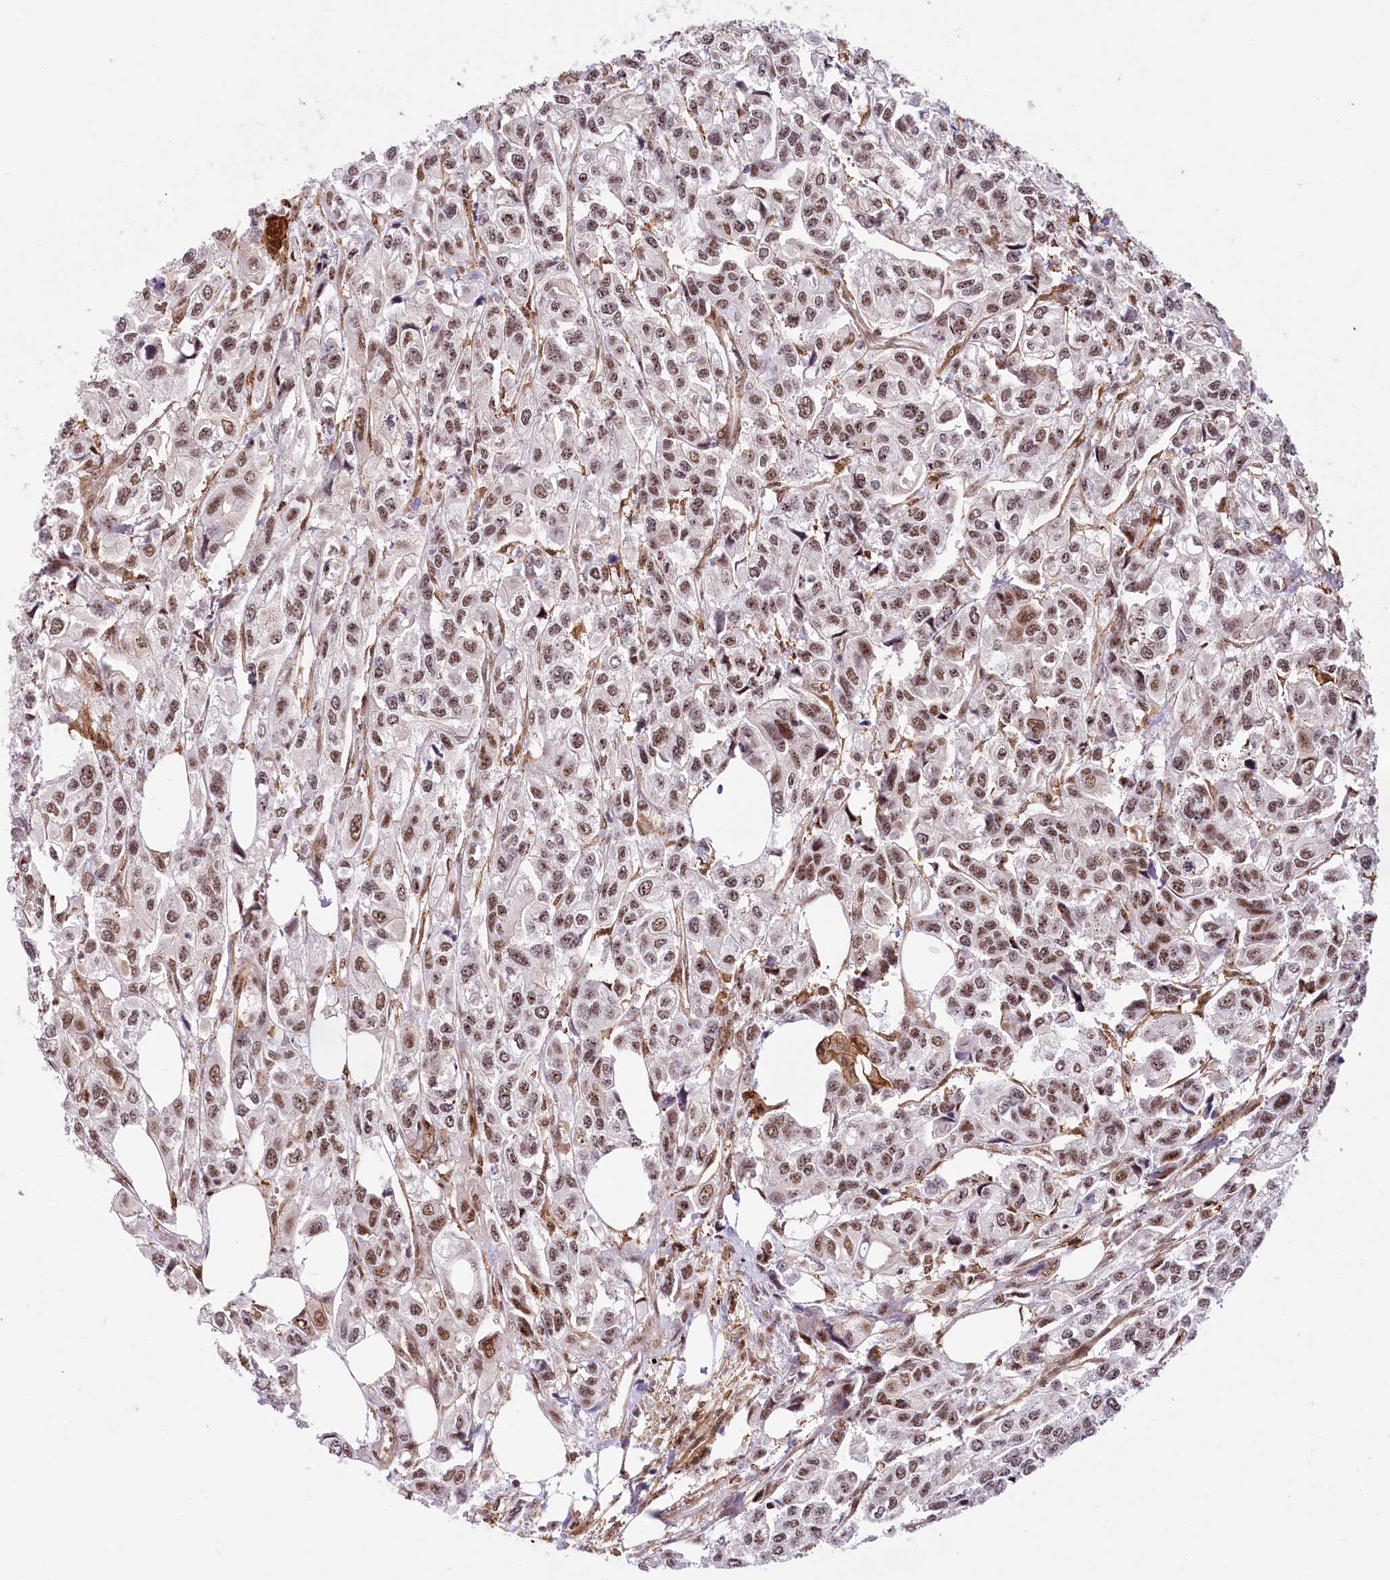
{"staining": {"intensity": "moderate", "quantity": ">75%", "location": "nuclear"}, "tissue": "urothelial cancer", "cell_type": "Tumor cells", "image_type": "cancer", "snomed": [{"axis": "morphology", "description": "Urothelial carcinoma, High grade"}, {"axis": "topography", "description": "Urinary bladder"}], "caption": "A high-resolution micrograph shows IHC staining of urothelial cancer, which shows moderate nuclear expression in about >75% of tumor cells.", "gene": "TUBGCP2", "patient": {"sex": "male", "age": 67}}